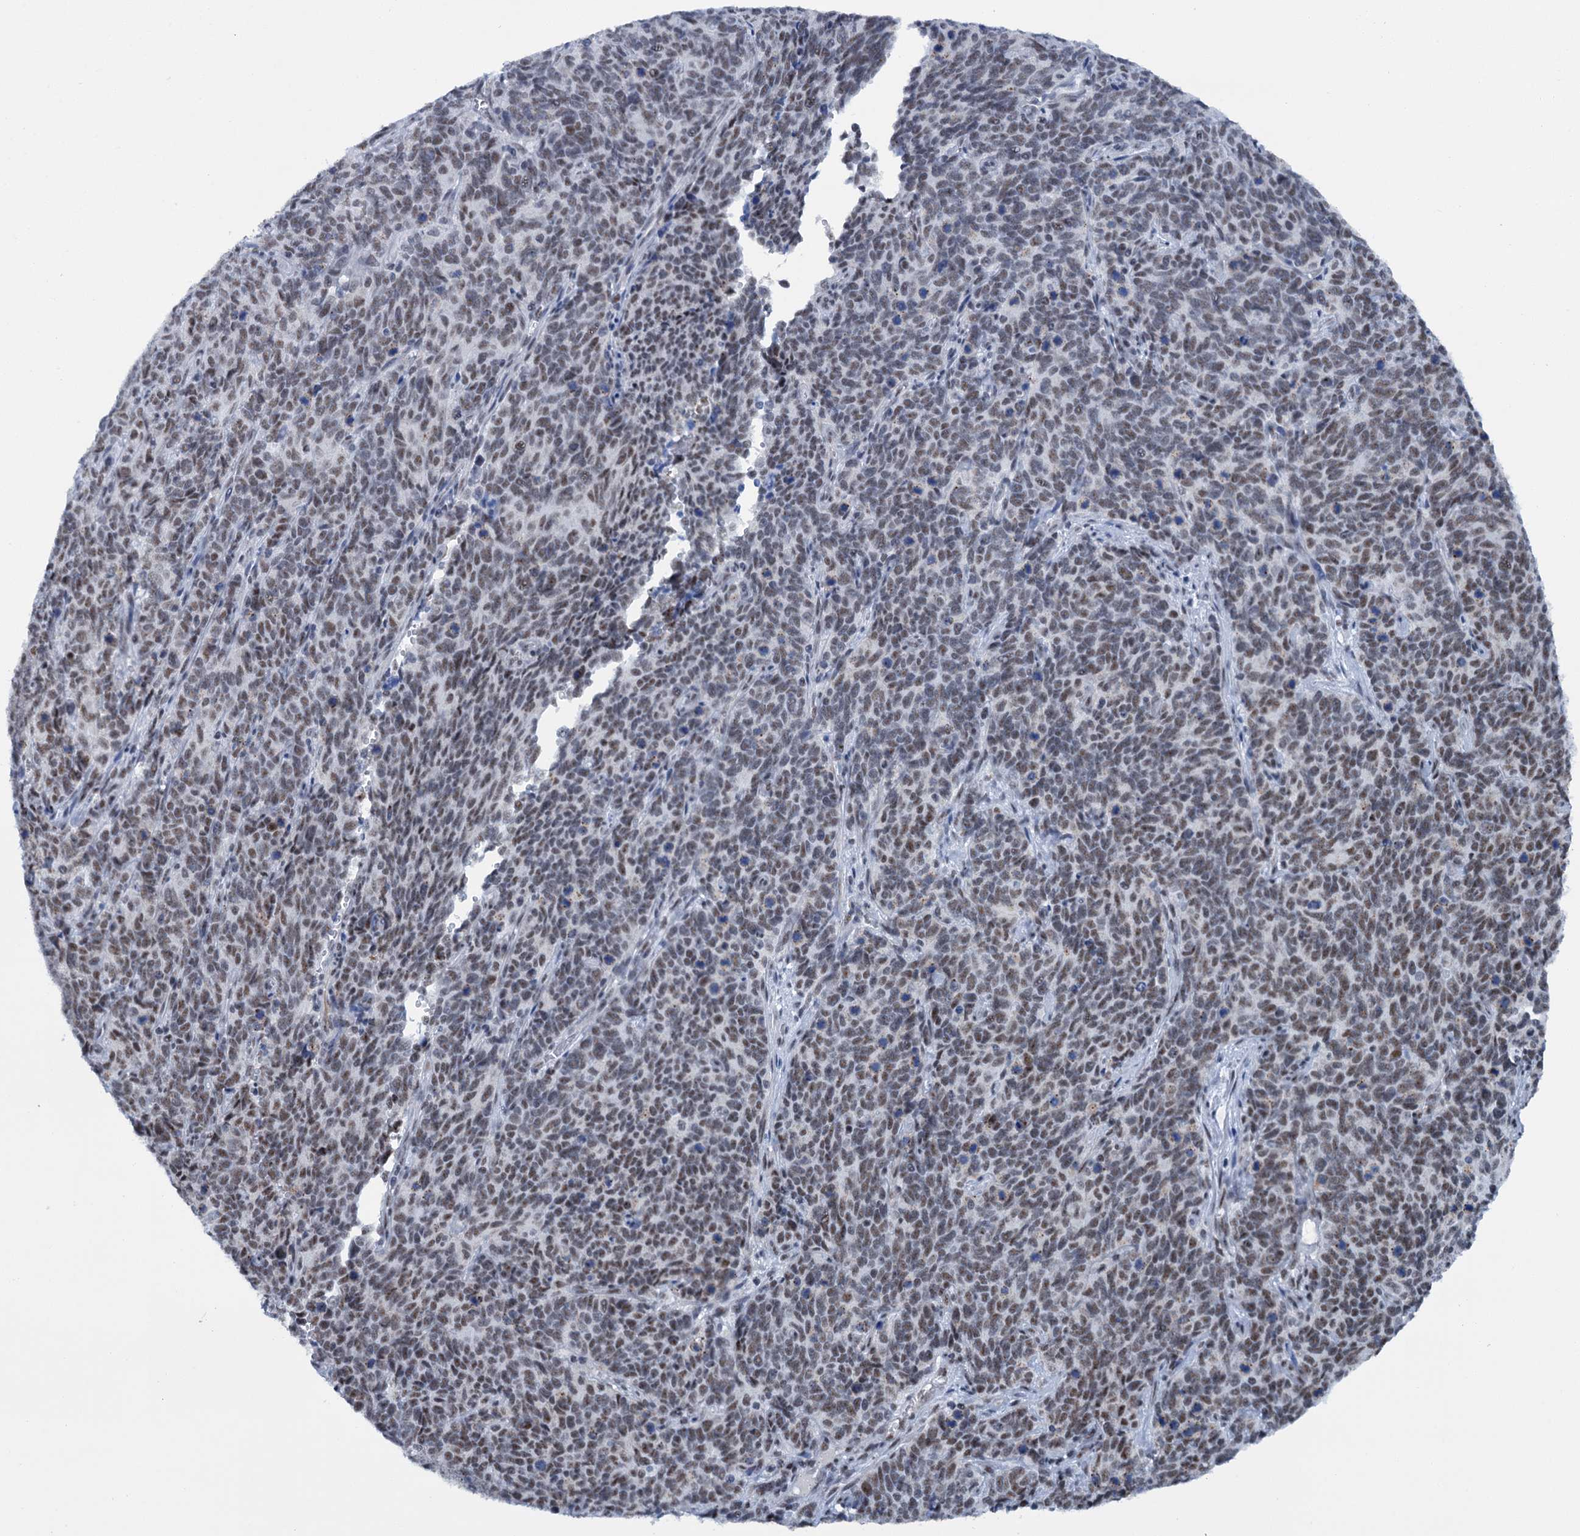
{"staining": {"intensity": "moderate", "quantity": "25%-75%", "location": "nuclear"}, "tissue": "cervical cancer", "cell_type": "Tumor cells", "image_type": "cancer", "snomed": [{"axis": "morphology", "description": "Squamous cell carcinoma, NOS"}, {"axis": "topography", "description": "Cervix"}], "caption": "Immunohistochemical staining of human cervical cancer (squamous cell carcinoma) displays medium levels of moderate nuclear positivity in about 25%-75% of tumor cells.", "gene": "SREK1", "patient": {"sex": "female", "age": 60}}